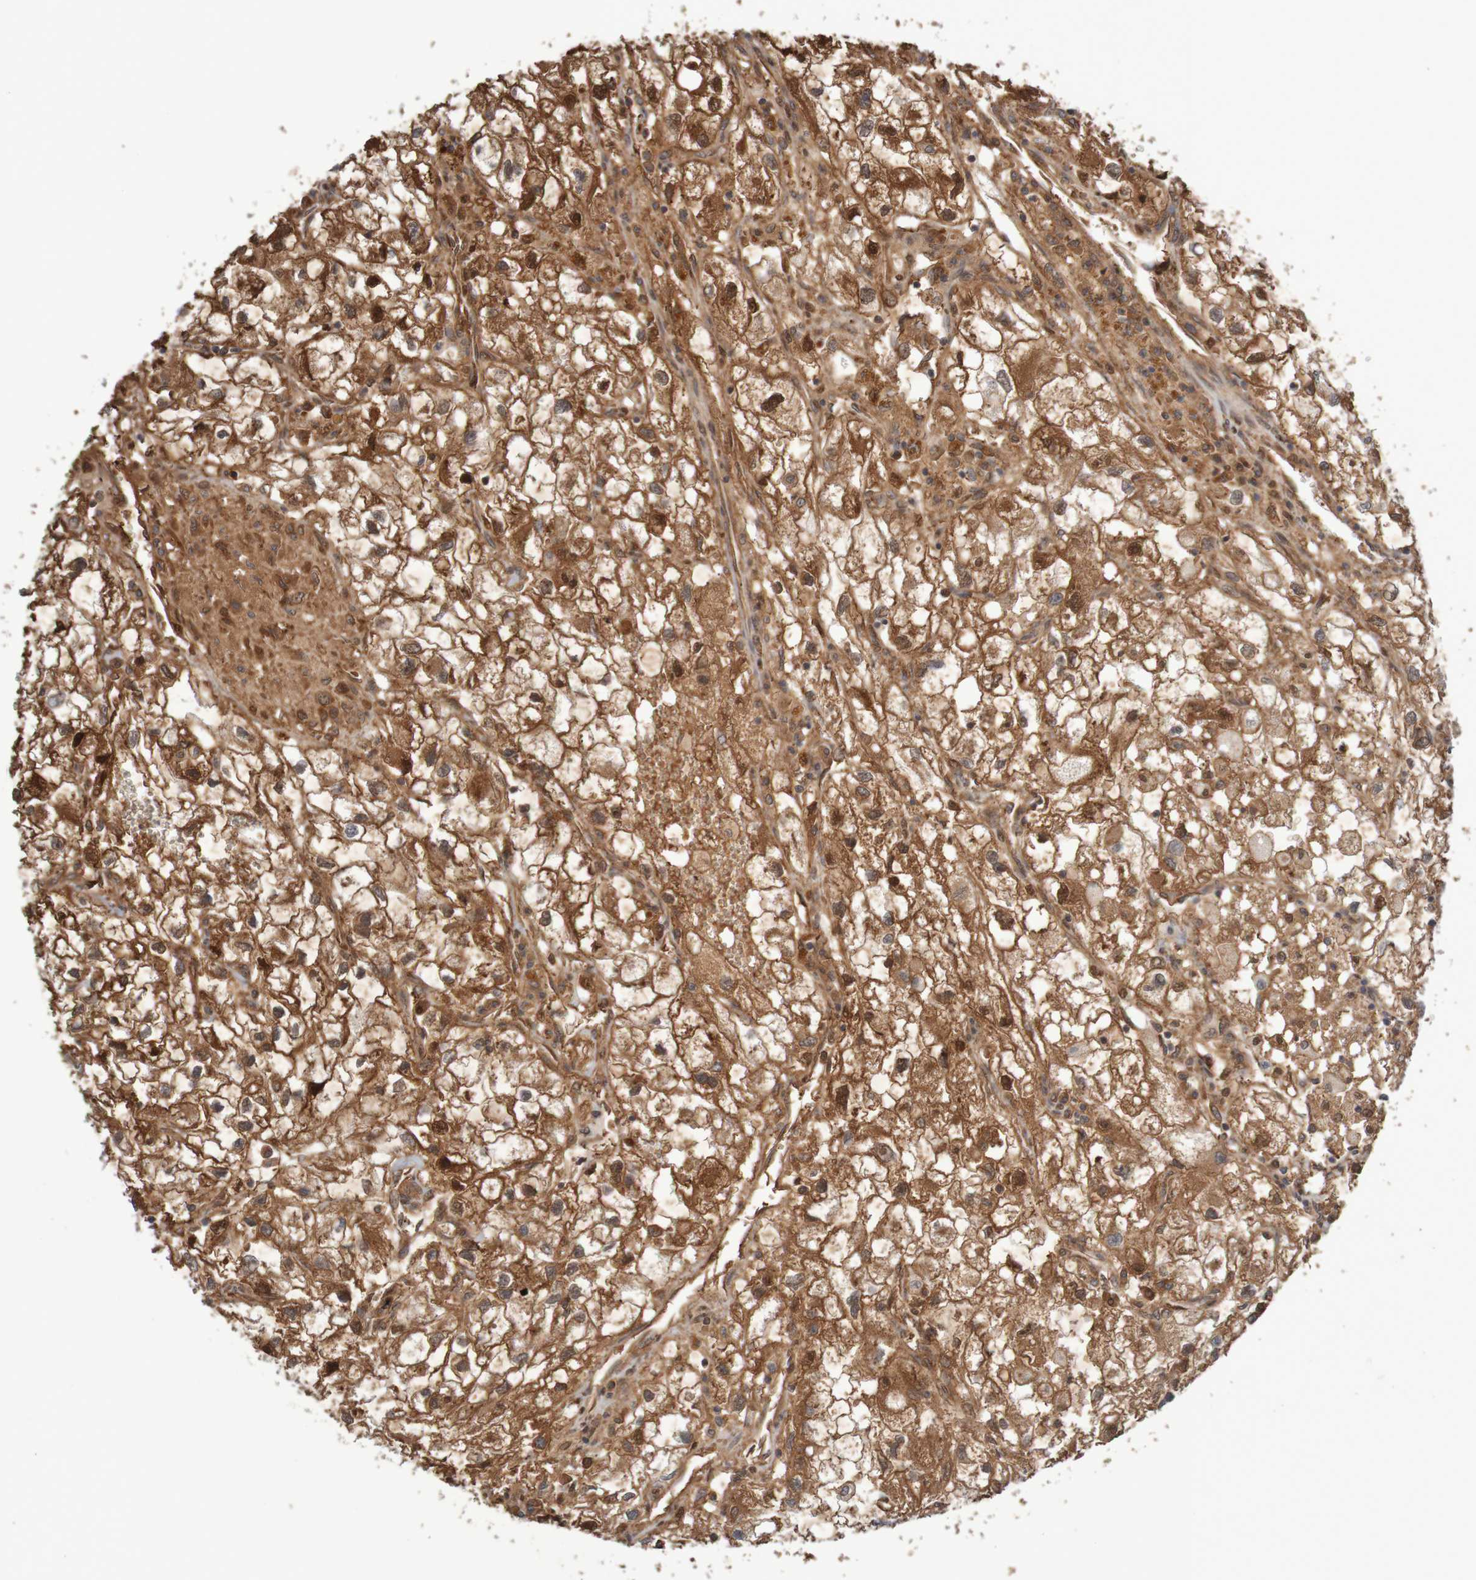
{"staining": {"intensity": "strong", "quantity": ">75%", "location": "cytoplasmic/membranous"}, "tissue": "renal cancer", "cell_type": "Tumor cells", "image_type": "cancer", "snomed": [{"axis": "morphology", "description": "Adenocarcinoma, NOS"}, {"axis": "topography", "description": "Kidney"}], "caption": "Adenocarcinoma (renal) tissue exhibits strong cytoplasmic/membranous staining in approximately >75% of tumor cells, visualized by immunohistochemistry.", "gene": "MRPL52", "patient": {"sex": "female", "age": 70}}